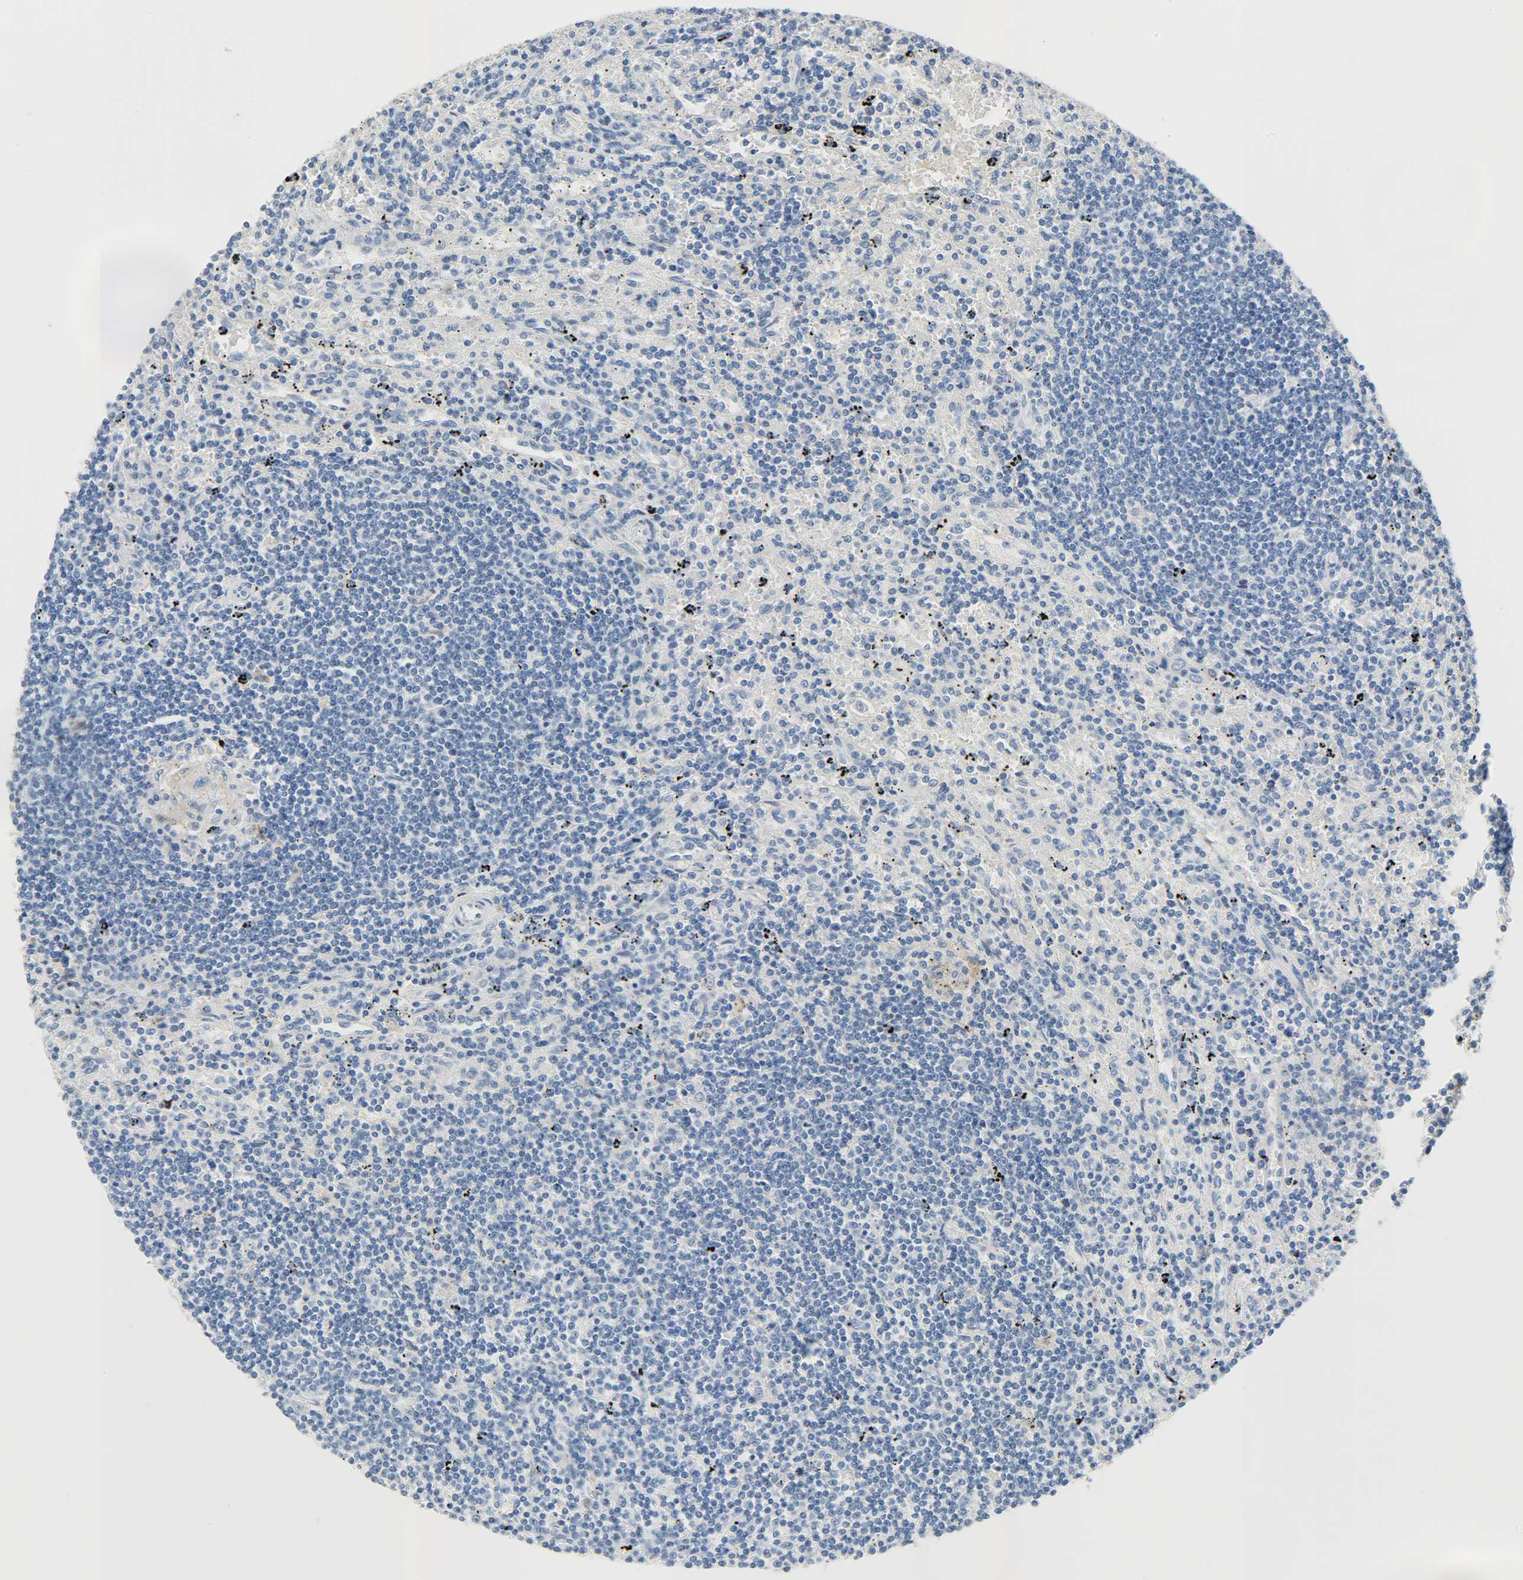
{"staining": {"intensity": "negative", "quantity": "none", "location": "none"}, "tissue": "lymphoma", "cell_type": "Tumor cells", "image_type": "cancer", "snomed": [{"axis": "morphology", "description": "Malignant lymphoma, non-Hodgkin's type, Low grade"}, {"axis": "topography", "description": "Spleen"}], "caption": "An IHC histopathology image of lymphoma is shown. There is no staining in tumor cells of lymphoma.", "gene": "CRP", "patient": {"sex": "male", "age": 76}}